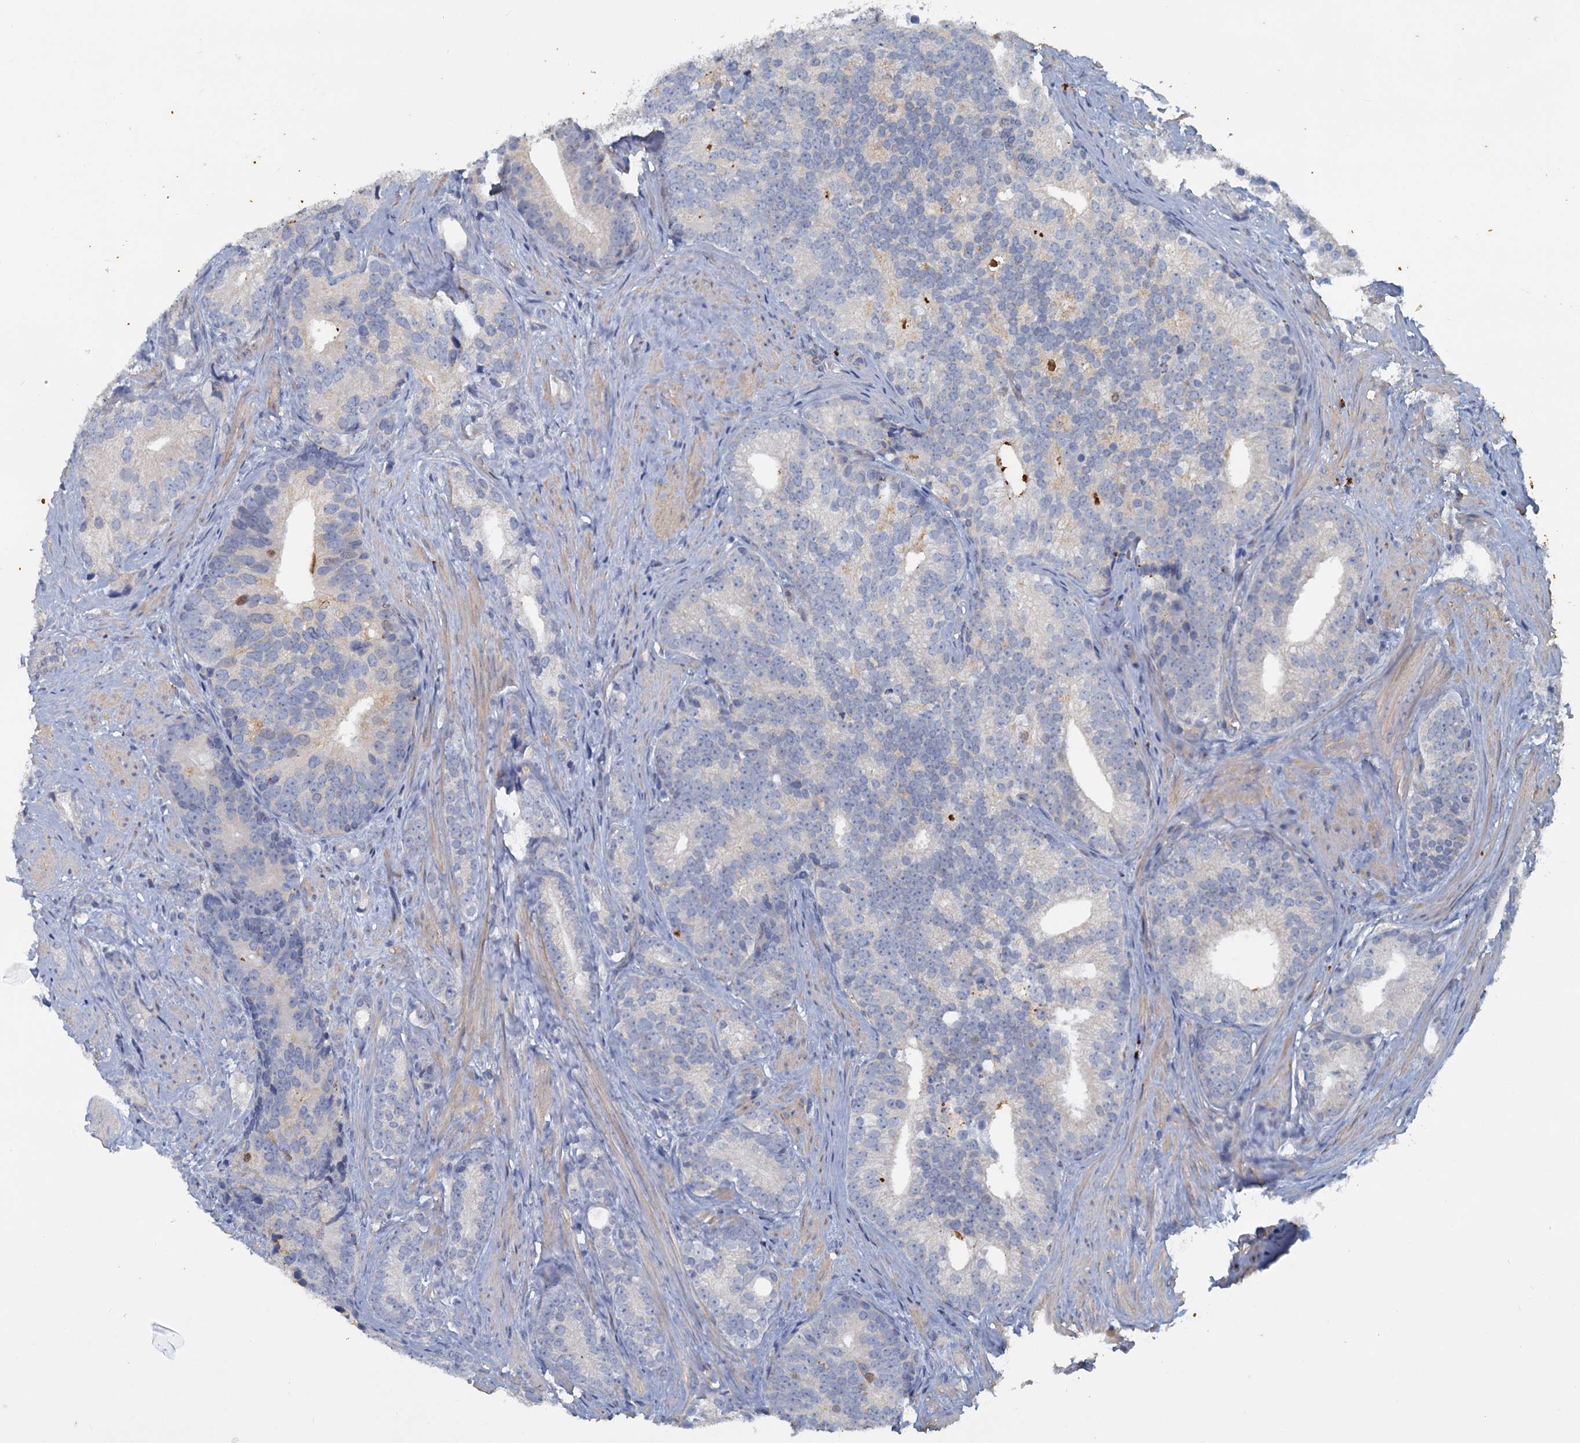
{"staining": {"intensity": "negative", "quantity": "none", "location": "none"}, "tissue": "prostate cancer", "cell_type": "Tumor cells", "image_type": "cancer", "snomed": [{"axis": "morphology", "description": "Adenocarcinoma, Low grade"}, {"axis": "topography", "description": "Prostate"}], "caption": "This is an immunohistochemistry image of human prostate cancer (adenocarcinoma (low-grade)). There is no staining in tumor cells.", "gene": "SLC2A7", "patient": {"sex": "male", "age": 71}}